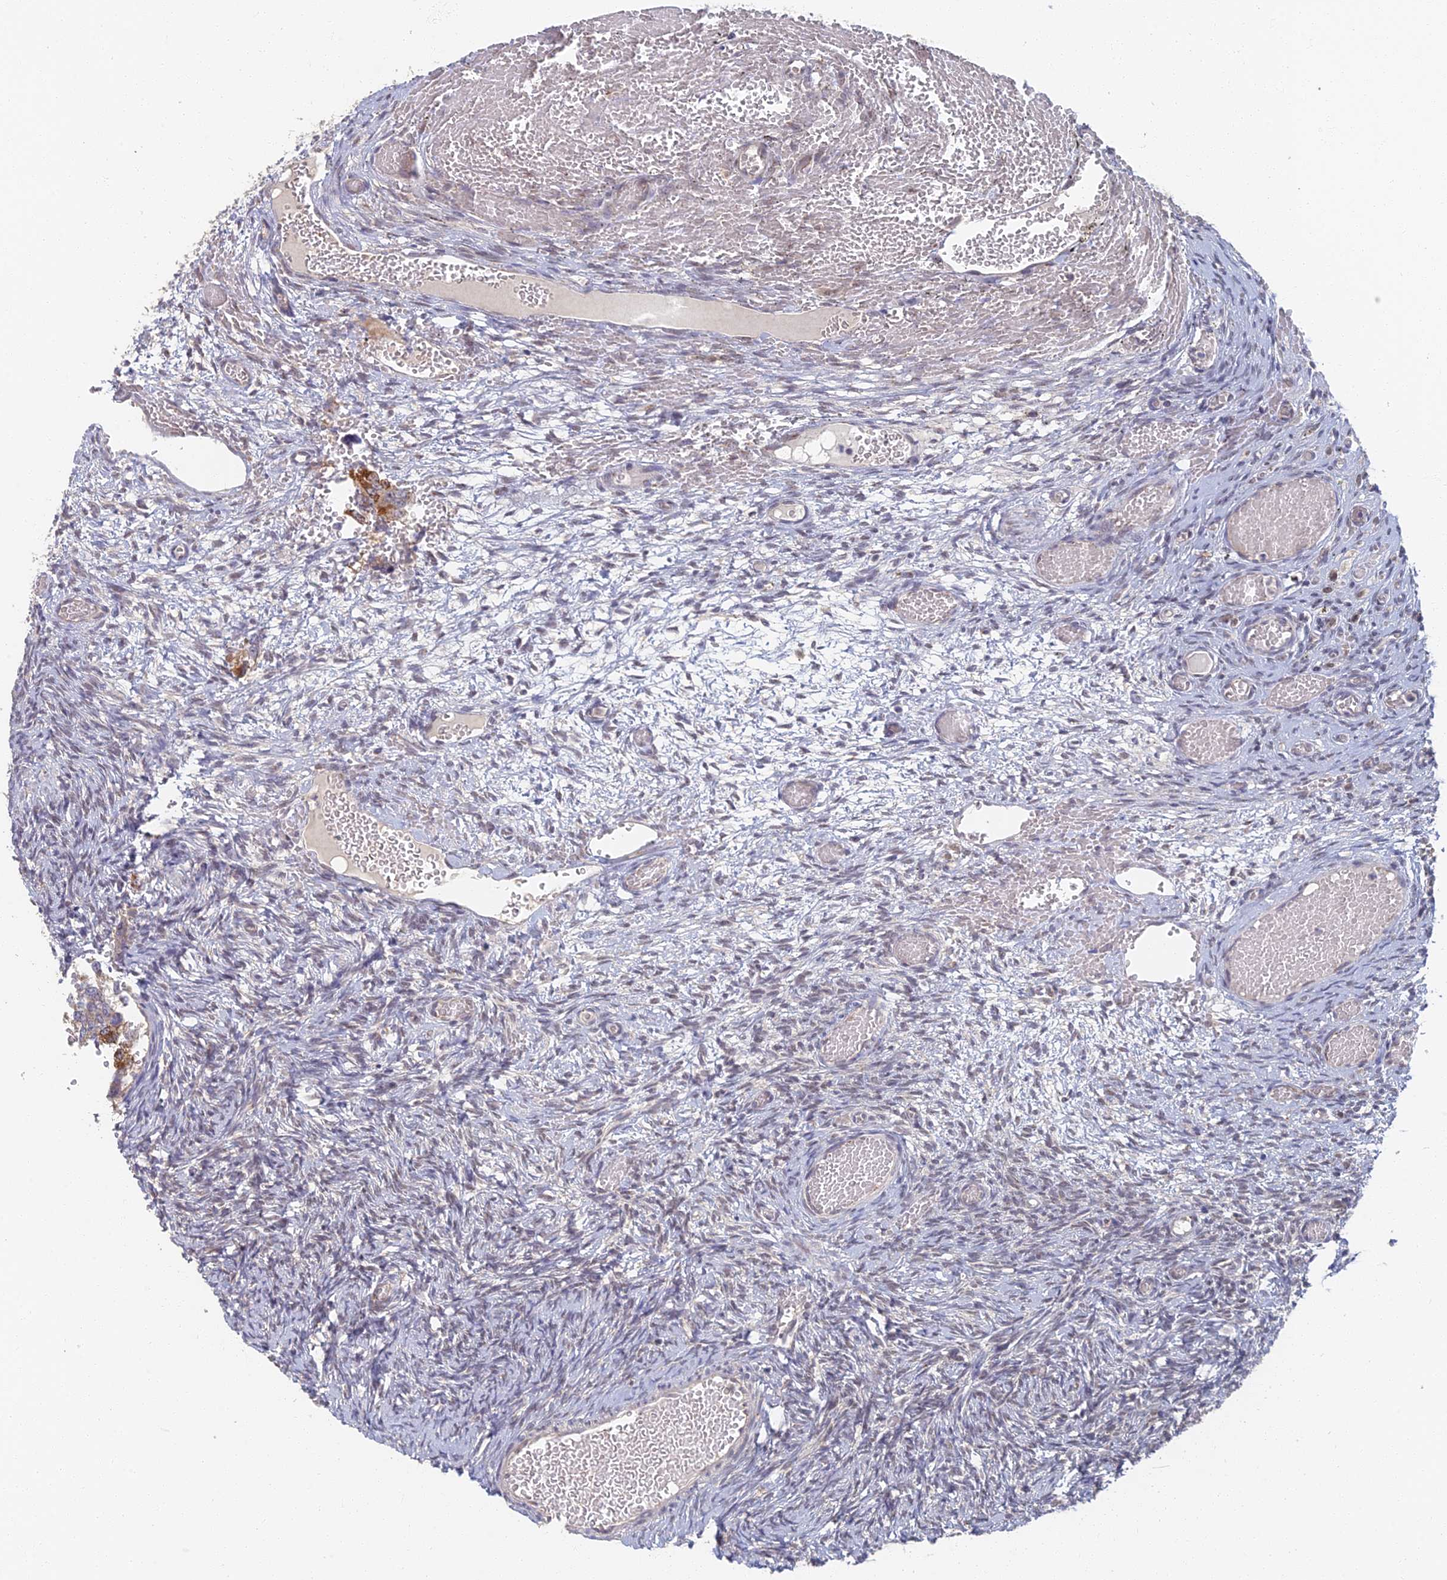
{"staining": {"intensity": "negative", "quantity": "none", "location": "none"}, "tissue": "ovary", "cell_type": "Ovarian stroma cells", "image_type": "normal", "snomed": [{"axis": "morphology", "description": "Adenocarcinoma, NOS"}, {"axis": "topography", "description": "Endometrium"}], "caption": "DAB immunohistochemical staining of unremarkable ovary shows no significant positivity in ovarian stroma cells.", "gene": "GPATCH1", "patient": {"sex": "female", "age": 32}}